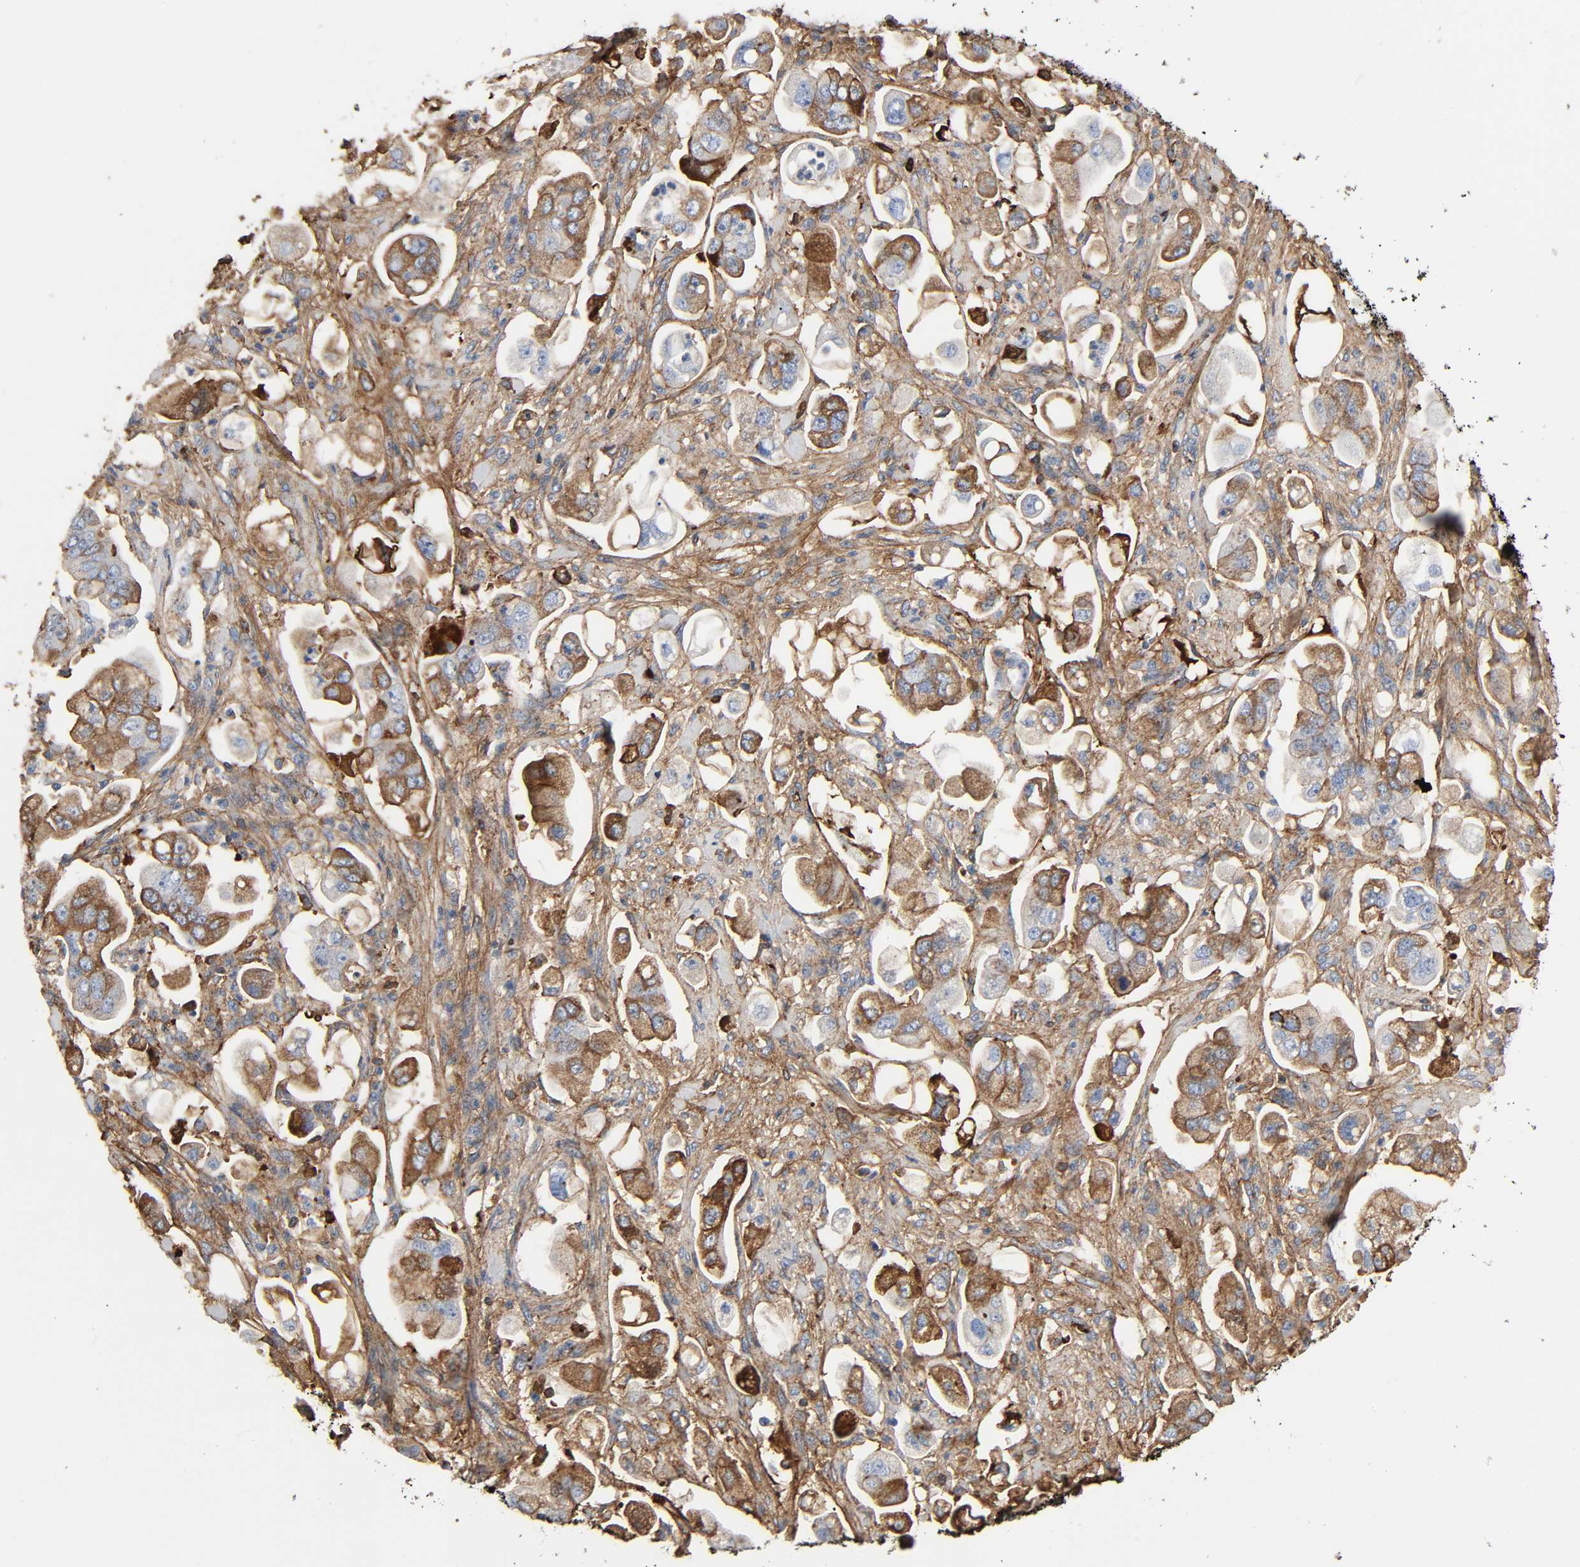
{"staining": {"intensity": "moderate", "quantity": ">75%", "location": "cytoplasmic/membranous"}, "tissue": "stomach cancer", "cell_type": "Tumor cells", "image_type": "cancer", "snomed": [{"axis": "morphology", "description": "Adenocarcinoma, NOS"}, {"axis": "topography", "description": "Stomach"}], "caption": "Moderate cytoplasmic/membranous protein expression is identified in approximately >75% of tumor cells in stomach adenocarcinoma. (Brightfield microscopy of DAB IHC at high magnification).", "gene": "C3", "patient": {"sex": "male", "age": 62}}